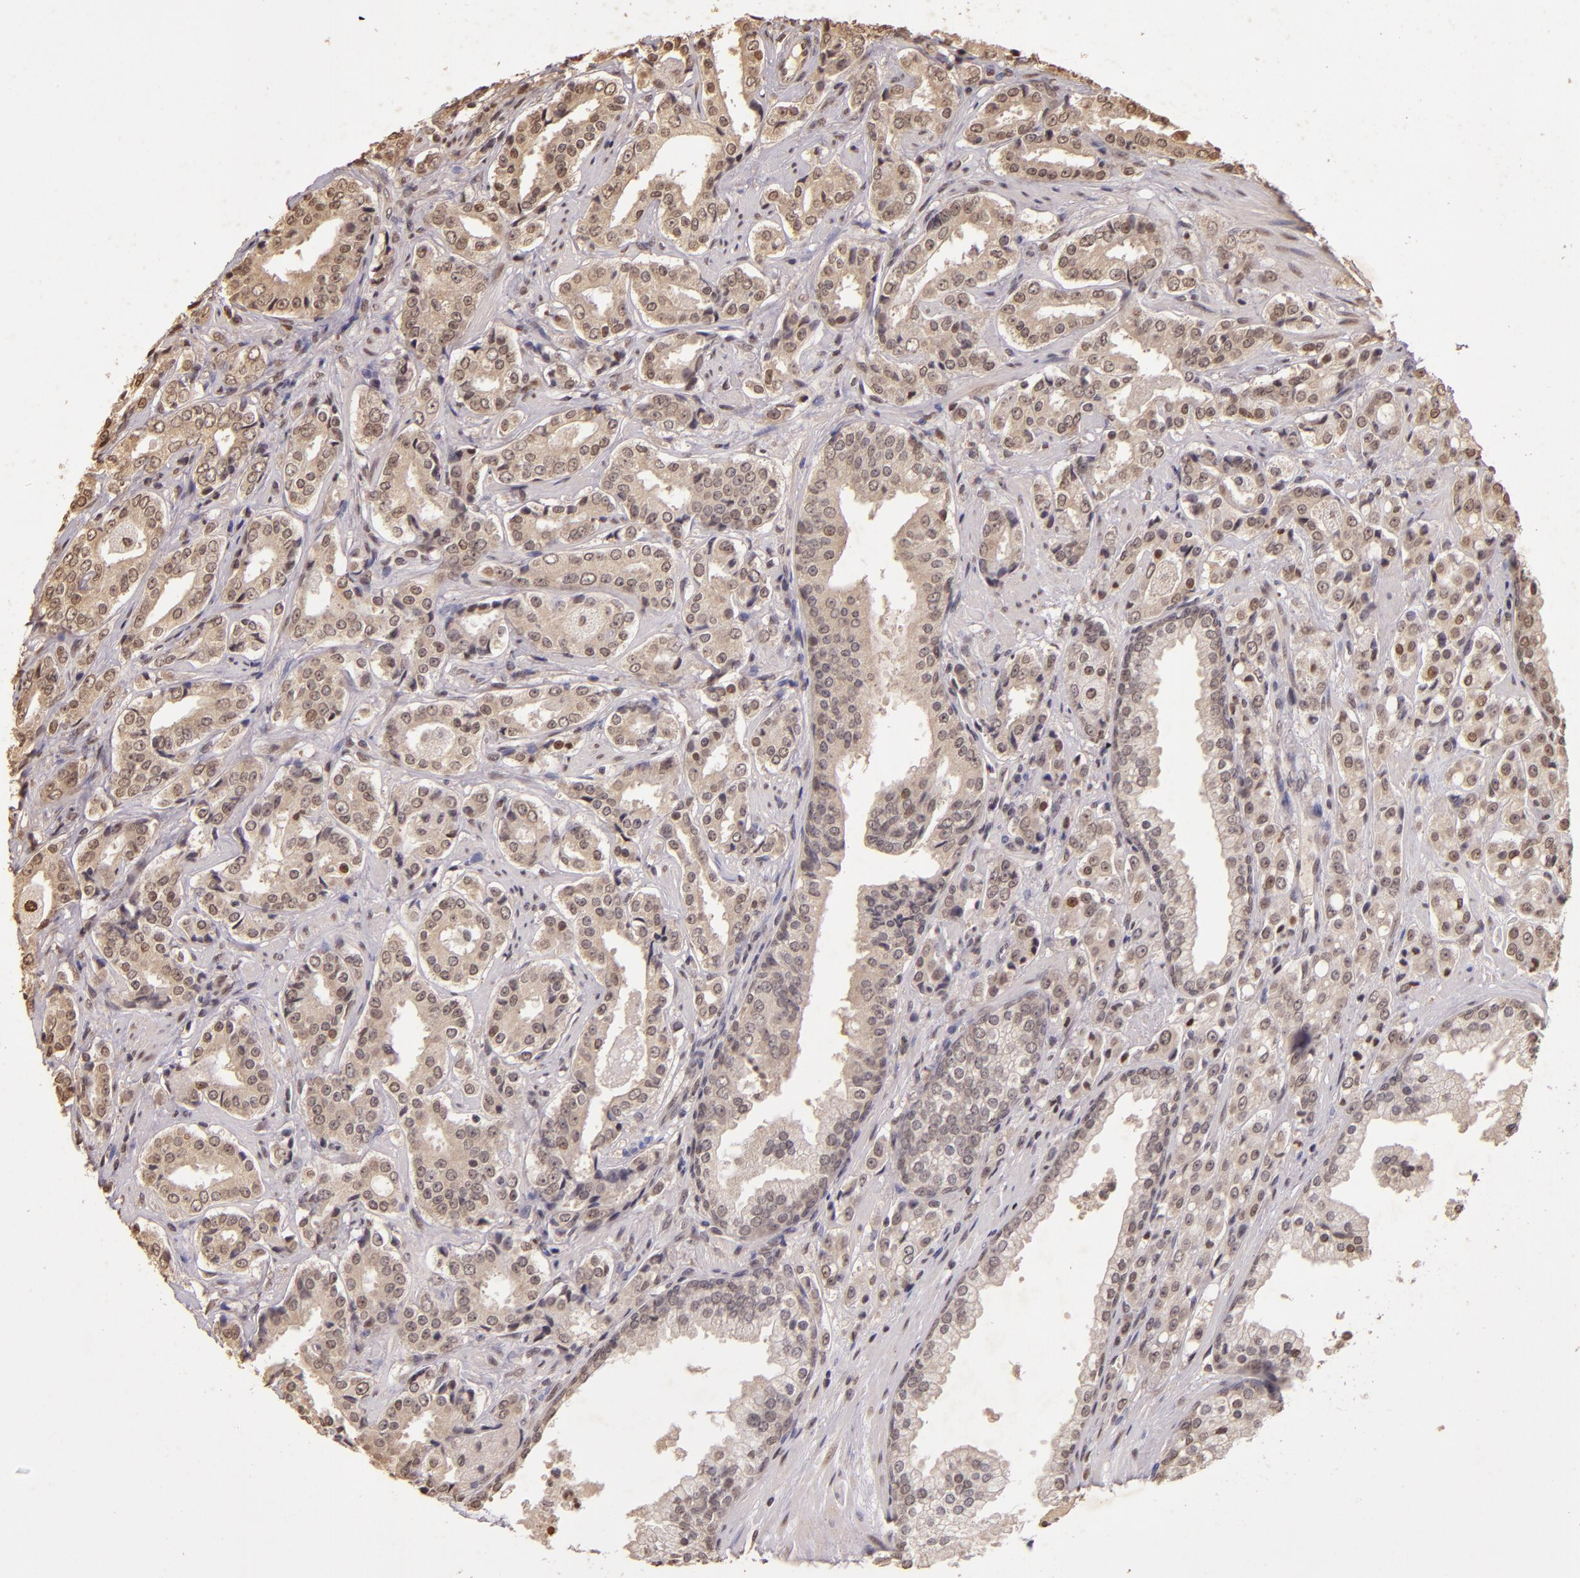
{"staining": {"intensity": "weak", "quantity": ">75%", "location": "cytoplasmic/membranous,nuclear"}, "tissue": "prostate cancer", "cell_type": "Tumor cells", "image_type": "cancer", "snomed": [{"axis": "morphology", "description": "Adenocarcinoma, Medium grade"}, {"axis": "topography", "description": "Prostate"}], "caption": "The photomicrograph exhibits a brown stain indicating the presence of a protein in the cytoplasmic/membranous and nuclear of tumor cells in prostate adenocarcinoma (medium-grade).", "gene": "CUL1", "patient": {"sex": "male", "age": 60}}